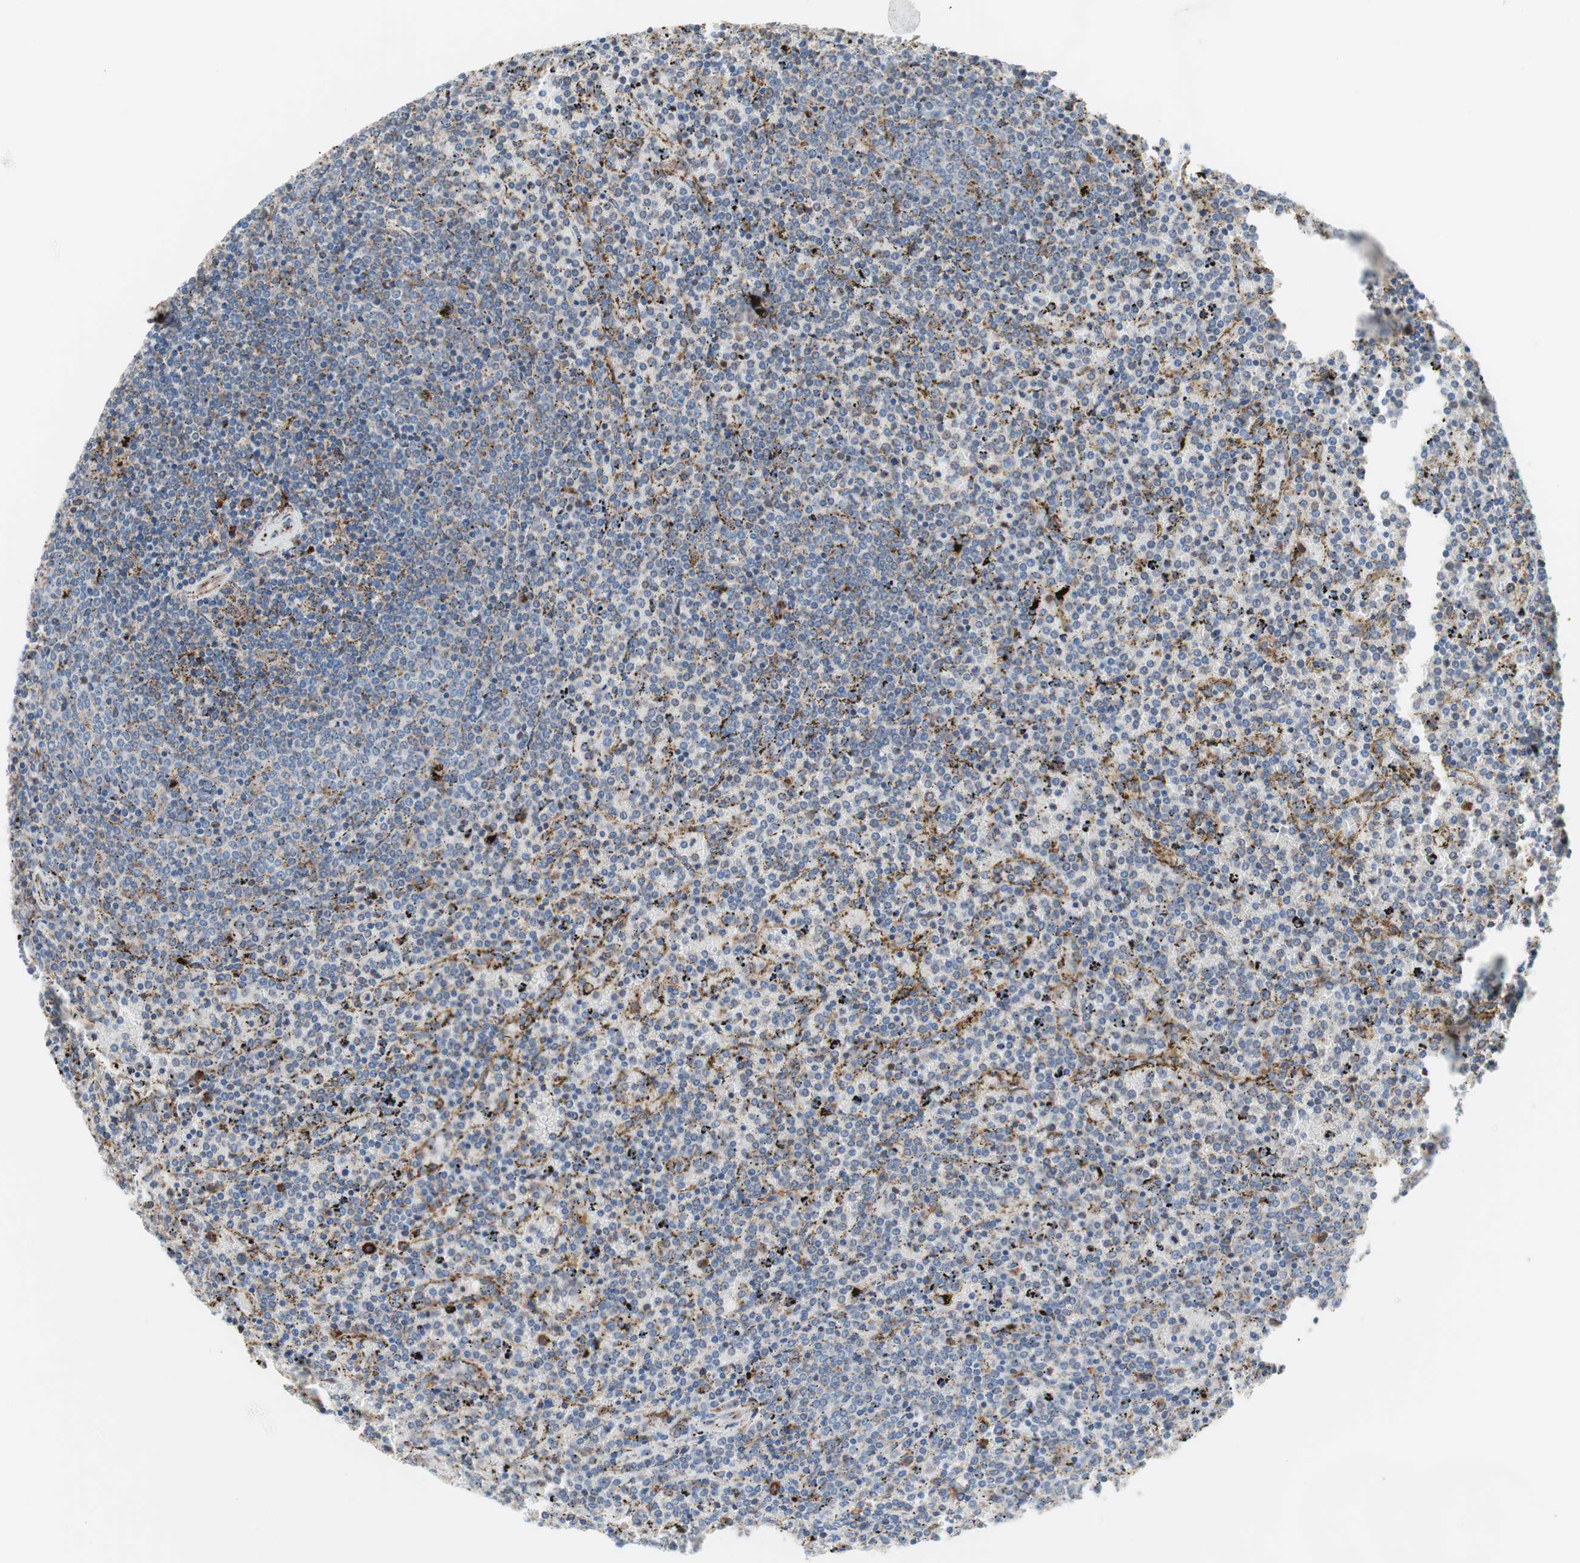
{"staining": {"intensity": "negative", "quantity": "none", "location": "none"}, "tissue": "lymphoma", "cell_type": "Tumor cells", "image_type": "cancer", "snomed": [{"axis": "morphology", "description": "Malignant lymphoma, non-Hodgkin's type, Low grade"}, {"axis": "topography", "description": "Spleen"}], "caption": "This is an IHC micrograph of human low-grade malignant lymphoma, non-Hodgkin's type. There is no positivity in tumor cells.", "gene": "SLC27A4", "patient": {"sex": "female", "age": 77}}